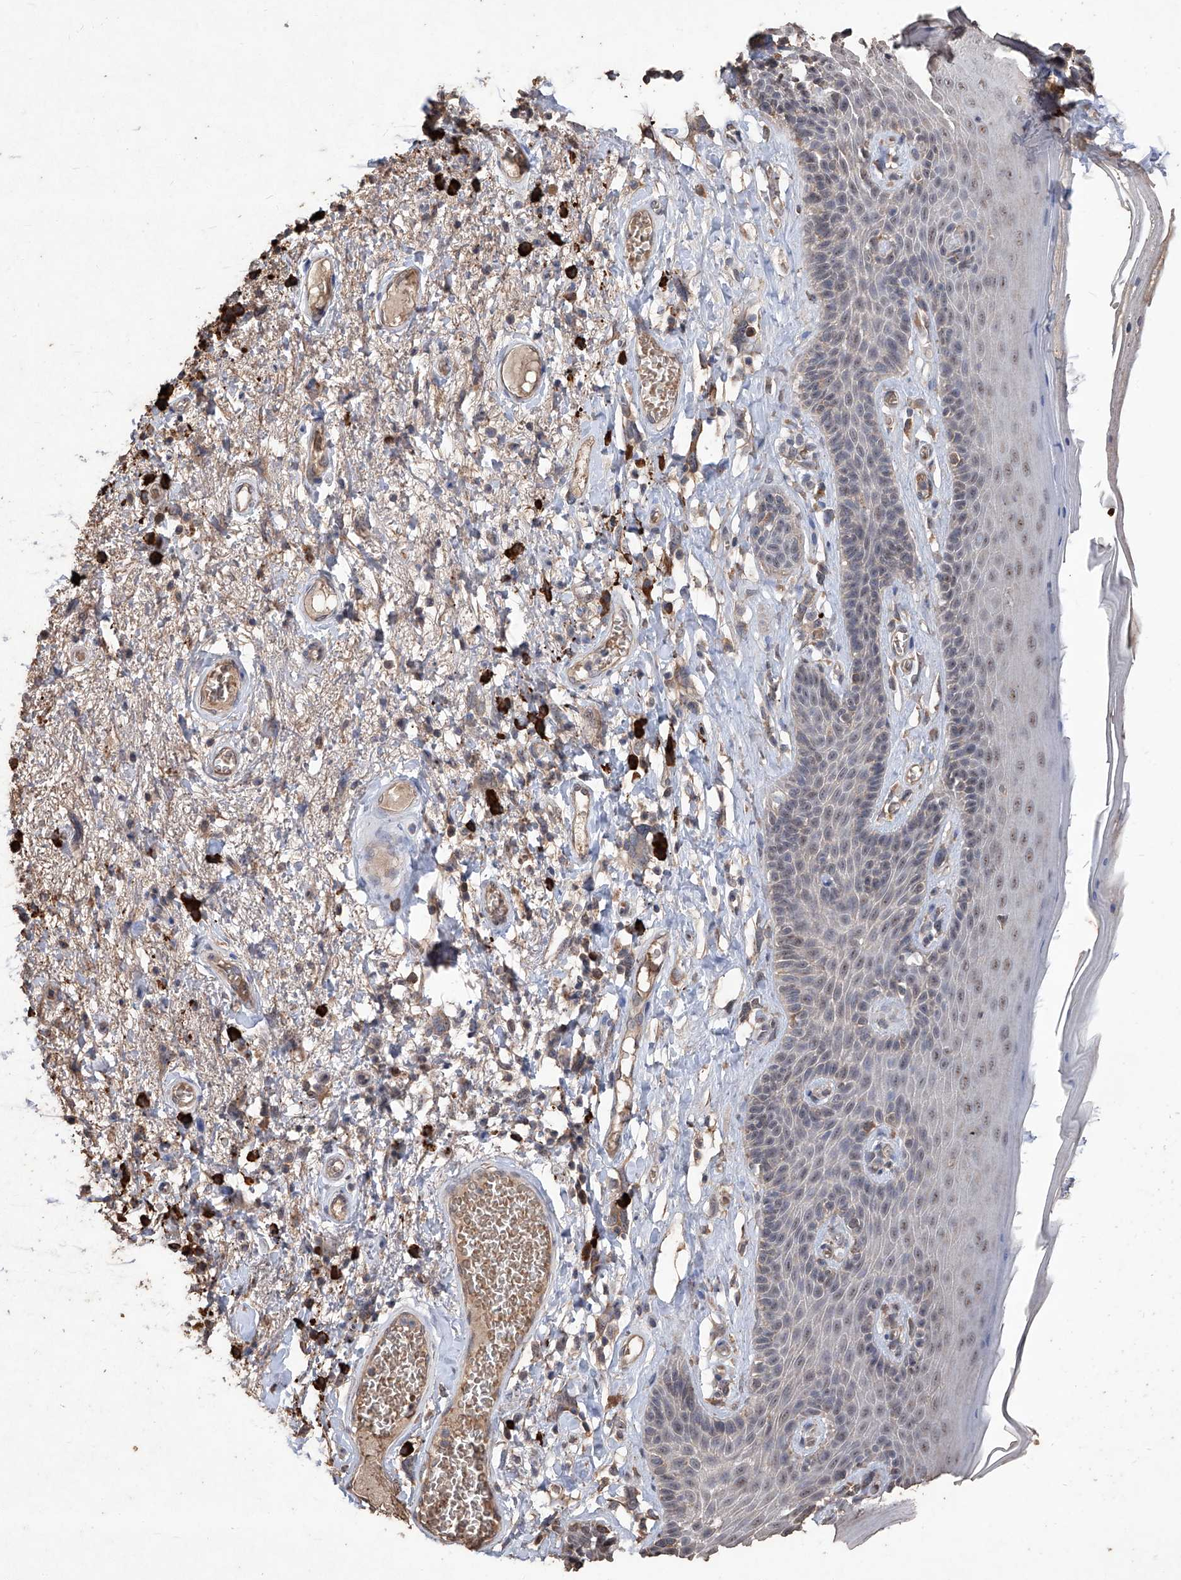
{"staining": {"intensity": "weak", "quantity": "<25%", "location": "cytoplasmic/membranous,nuclear"}, "tissue": "skin", "cell_type": "Epidermal cells", "image_type": "normal", "snomed": [{"axis": "morphology", "description": "Normal tissue, NOS"}, {"axis": "topography", "description": "Anal"}], "caption": "High magnification brightfield microscopy of unremarkable skin stained with DAB (3,3'-diaminobenzidine) (brown) and counterstained with hematoxylin (blue): epidermal cells show no significant staining. Nuclei are stained in blue.", "gene": "EML1", "patient": {"sex": "male", "age": 69}}